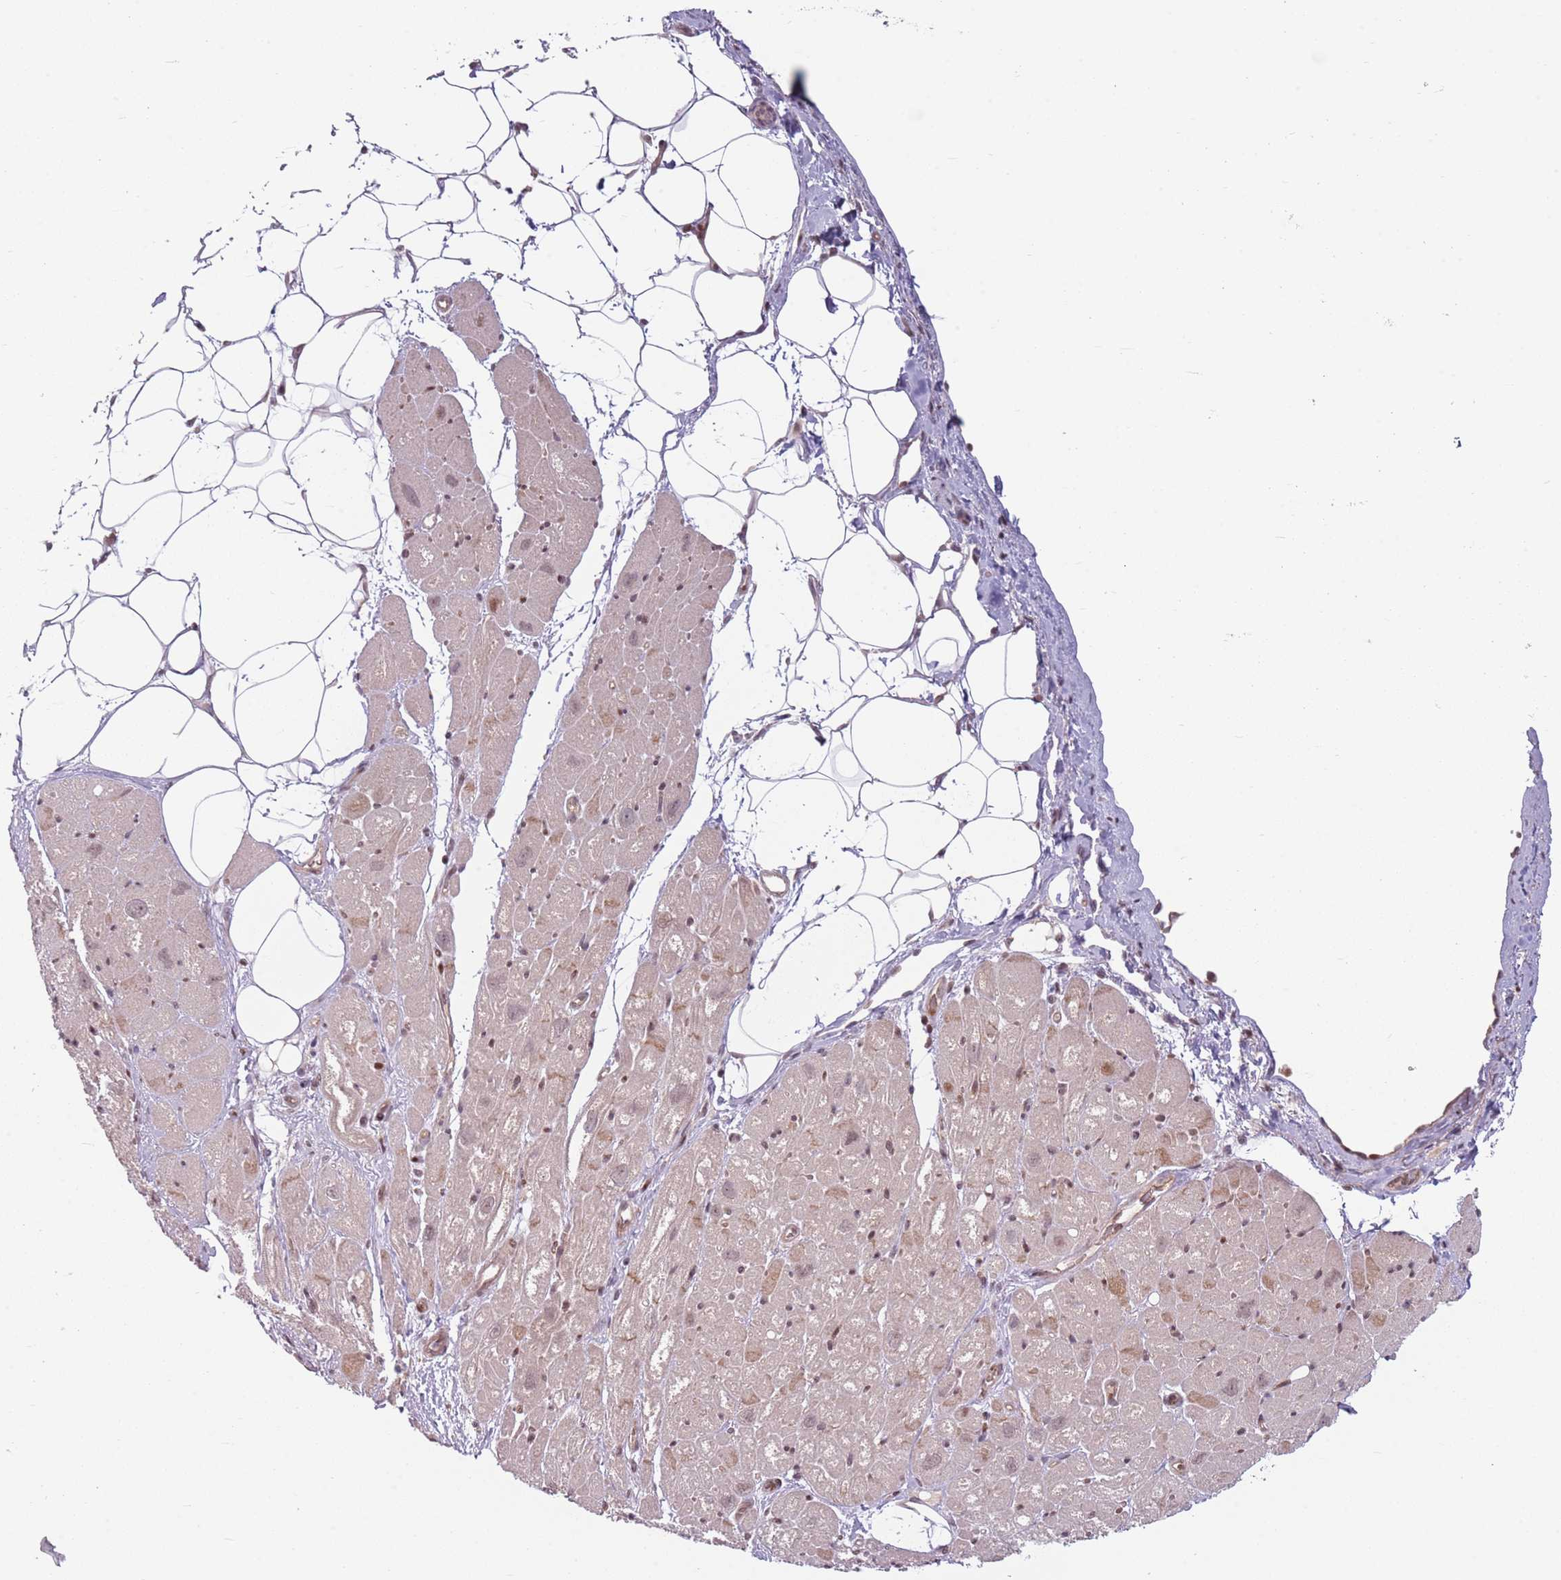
{"staining": {"intensity": "weak", "quantity": "25%-75%", "location": "cytoplasmic/membranous,nuclear"}, "tissue": "heart muscle", "cell_type": "Cardiomyocytes", "image_type": "normal", "snomed": [{"axis": "morphology", "description": "Normal tissue, NOS"}, {"axis": "topography", "description": "Heart"}], "caption": "This is an image of immunohistochemistry staining of benign heart muscle, which shows weak staining in the cytoplasmic/membranous,nuclear of cardiomyocytes.", "gene": "ADGRG1", "patient": {"sex": "male", "age": 50}}